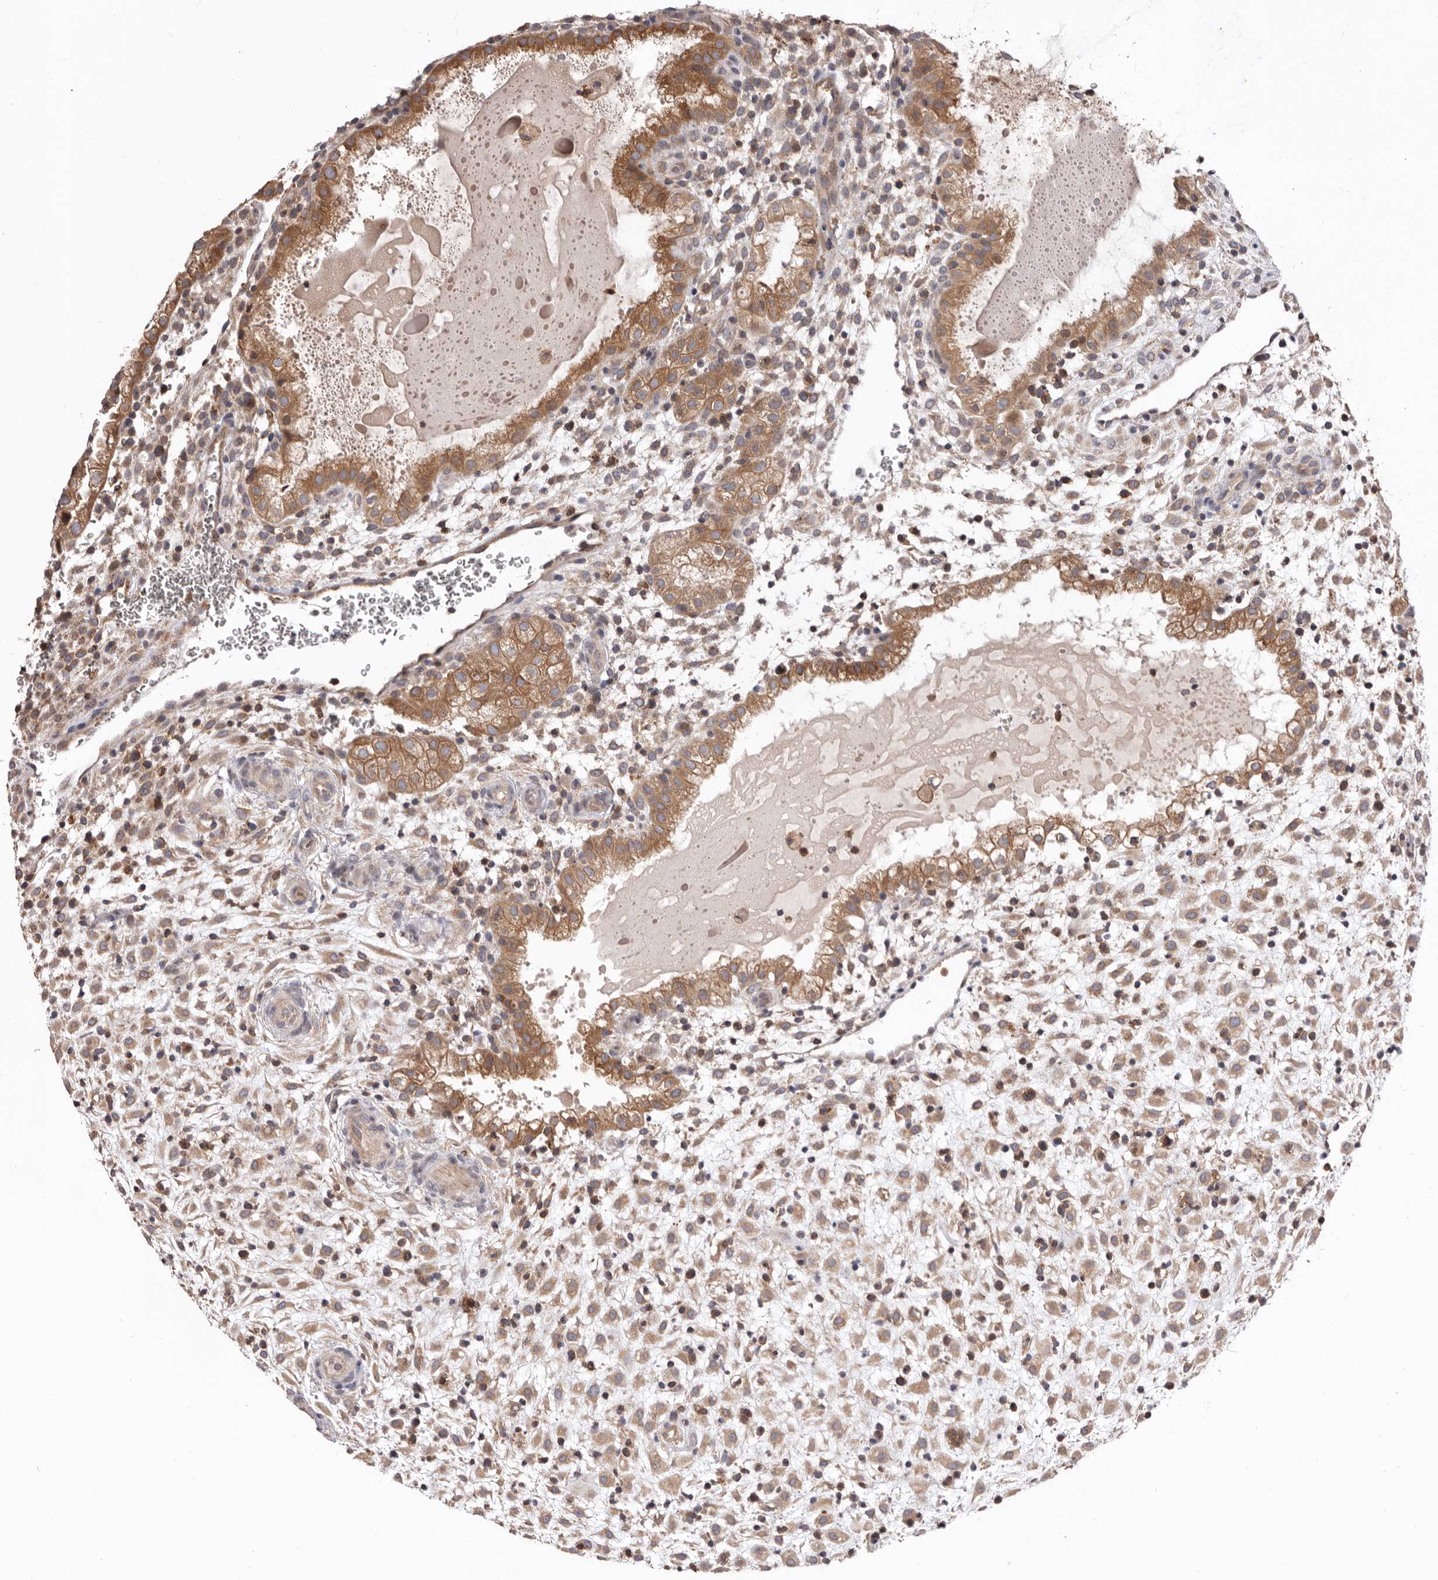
{"staining": {"intensity": "moderate", "quantity": ">75%", "location": "cytoplasmic/membranous"}, "tissue": "placenta", "cell_type": "Decidual cells", "image_type": "normal", "snomed": [{"axis": "morphology", "description": "Normal tissue, NOS"}, {"axis": "topography", "description": "Placenta"}], "caption": "IHC (DAB) staining of normal human placenta exhibits moderate cytoplasmic/membranous protein staining in about >75% of decidual cells.", "gene": "TMUB1", "patient": {"sex": "female", "age": 35}}